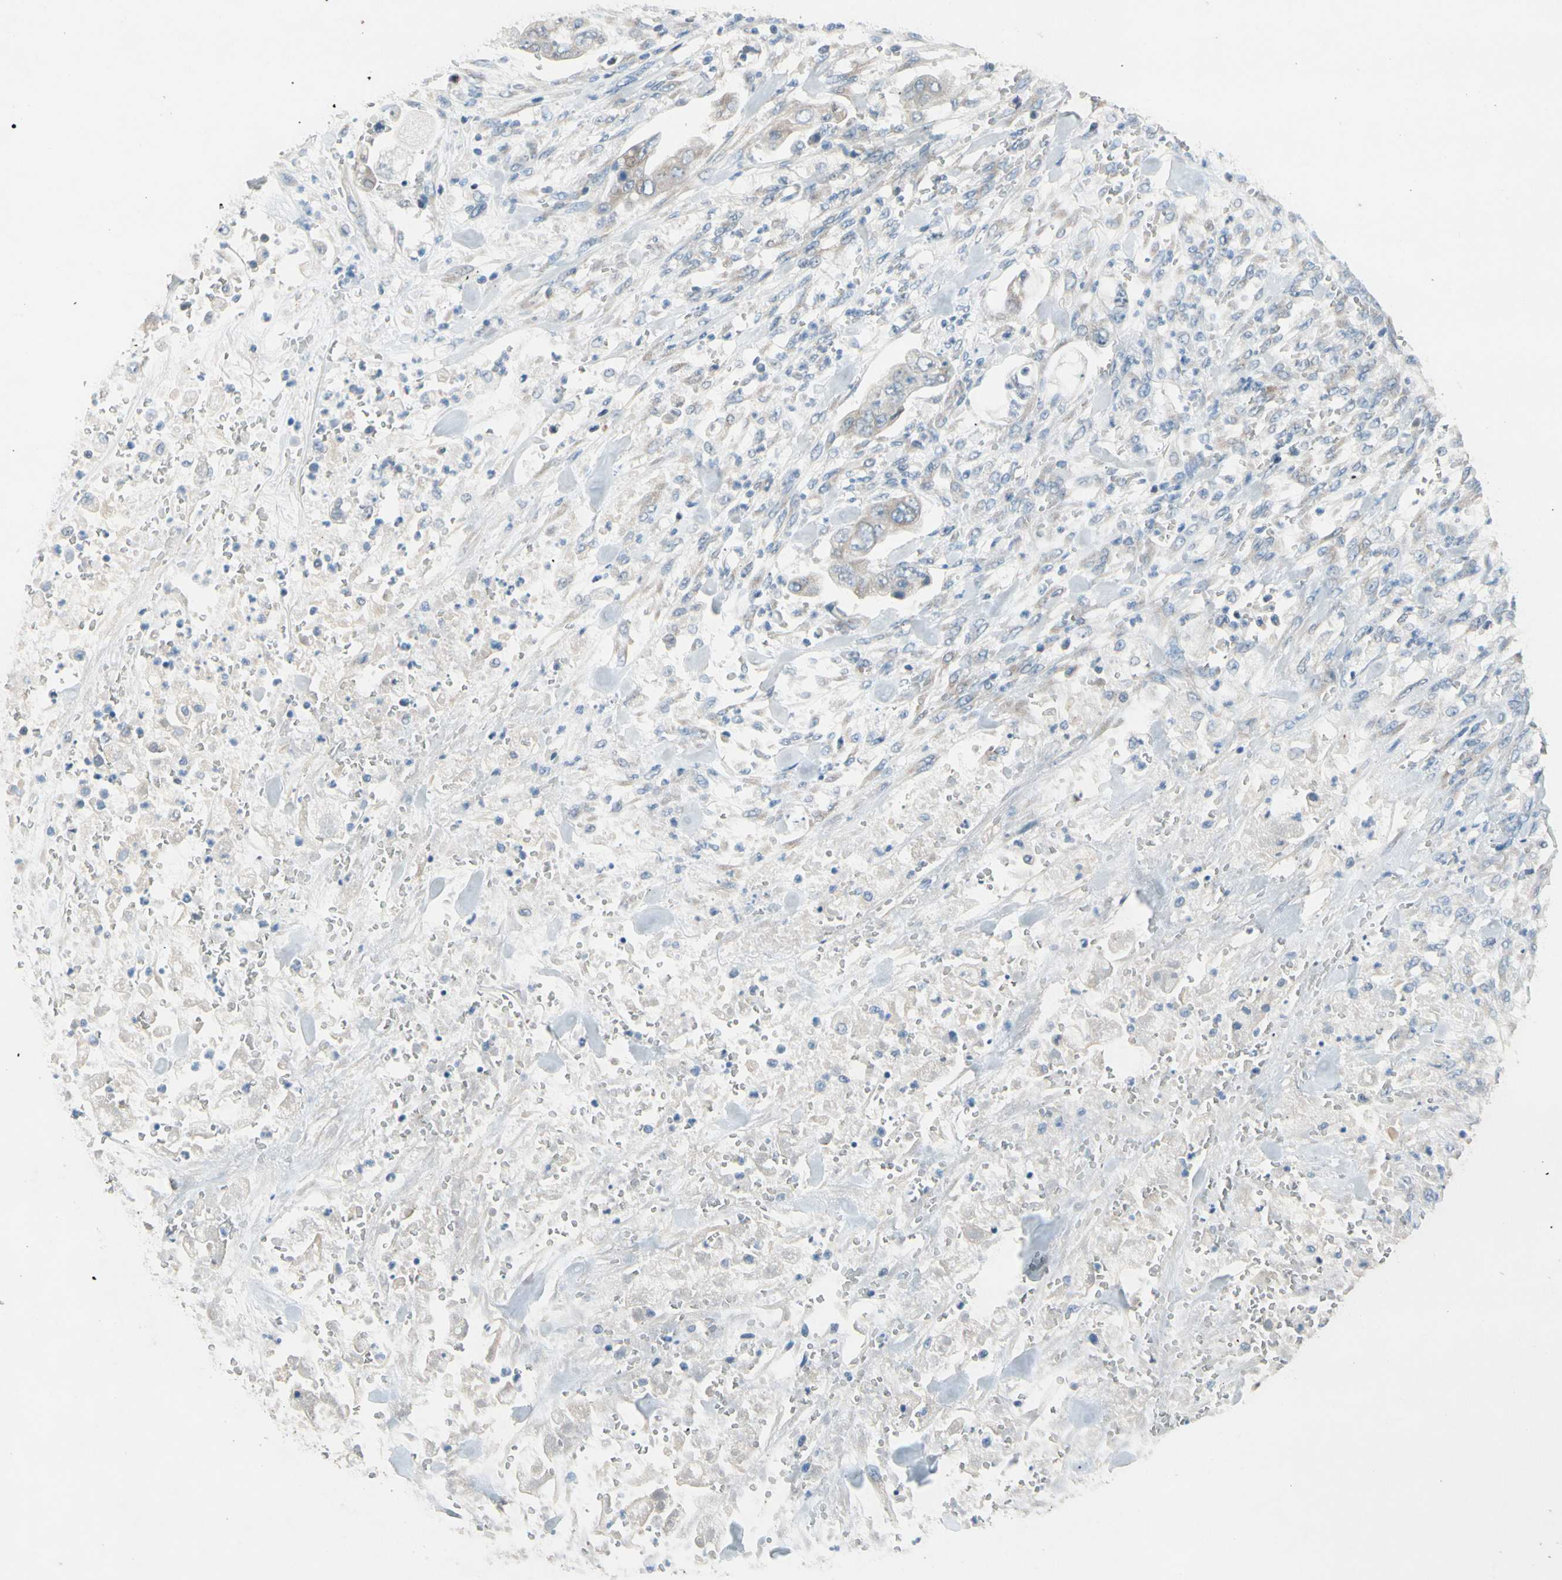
{"staining": {"intensity": "weak", "quantity": "25%-75%", "location": "cytoplasmic/membranous"}, "tissue": "stomach cancer", "cell_type": "Tumor cells", "image_type": "cancer", "snomed": [{"axis": "morphology", "description": "Adenocarcinoma, NOS"}, {"axis": "topography", "description": "Stomach"}], "caption": "IHC (DAB) staining of human stomach cancer (adenocarcinoma) reveals weak cytoplasmic/membranous protein staining in about 25%-75% of tumor cells. The protein is stained brown, and the nuclei are stained in blue (DAB IHC with brightfield microscopy, high magnification).", "gene": "PIP5K1B", "patient": {"sex": "male", "age": 62}}